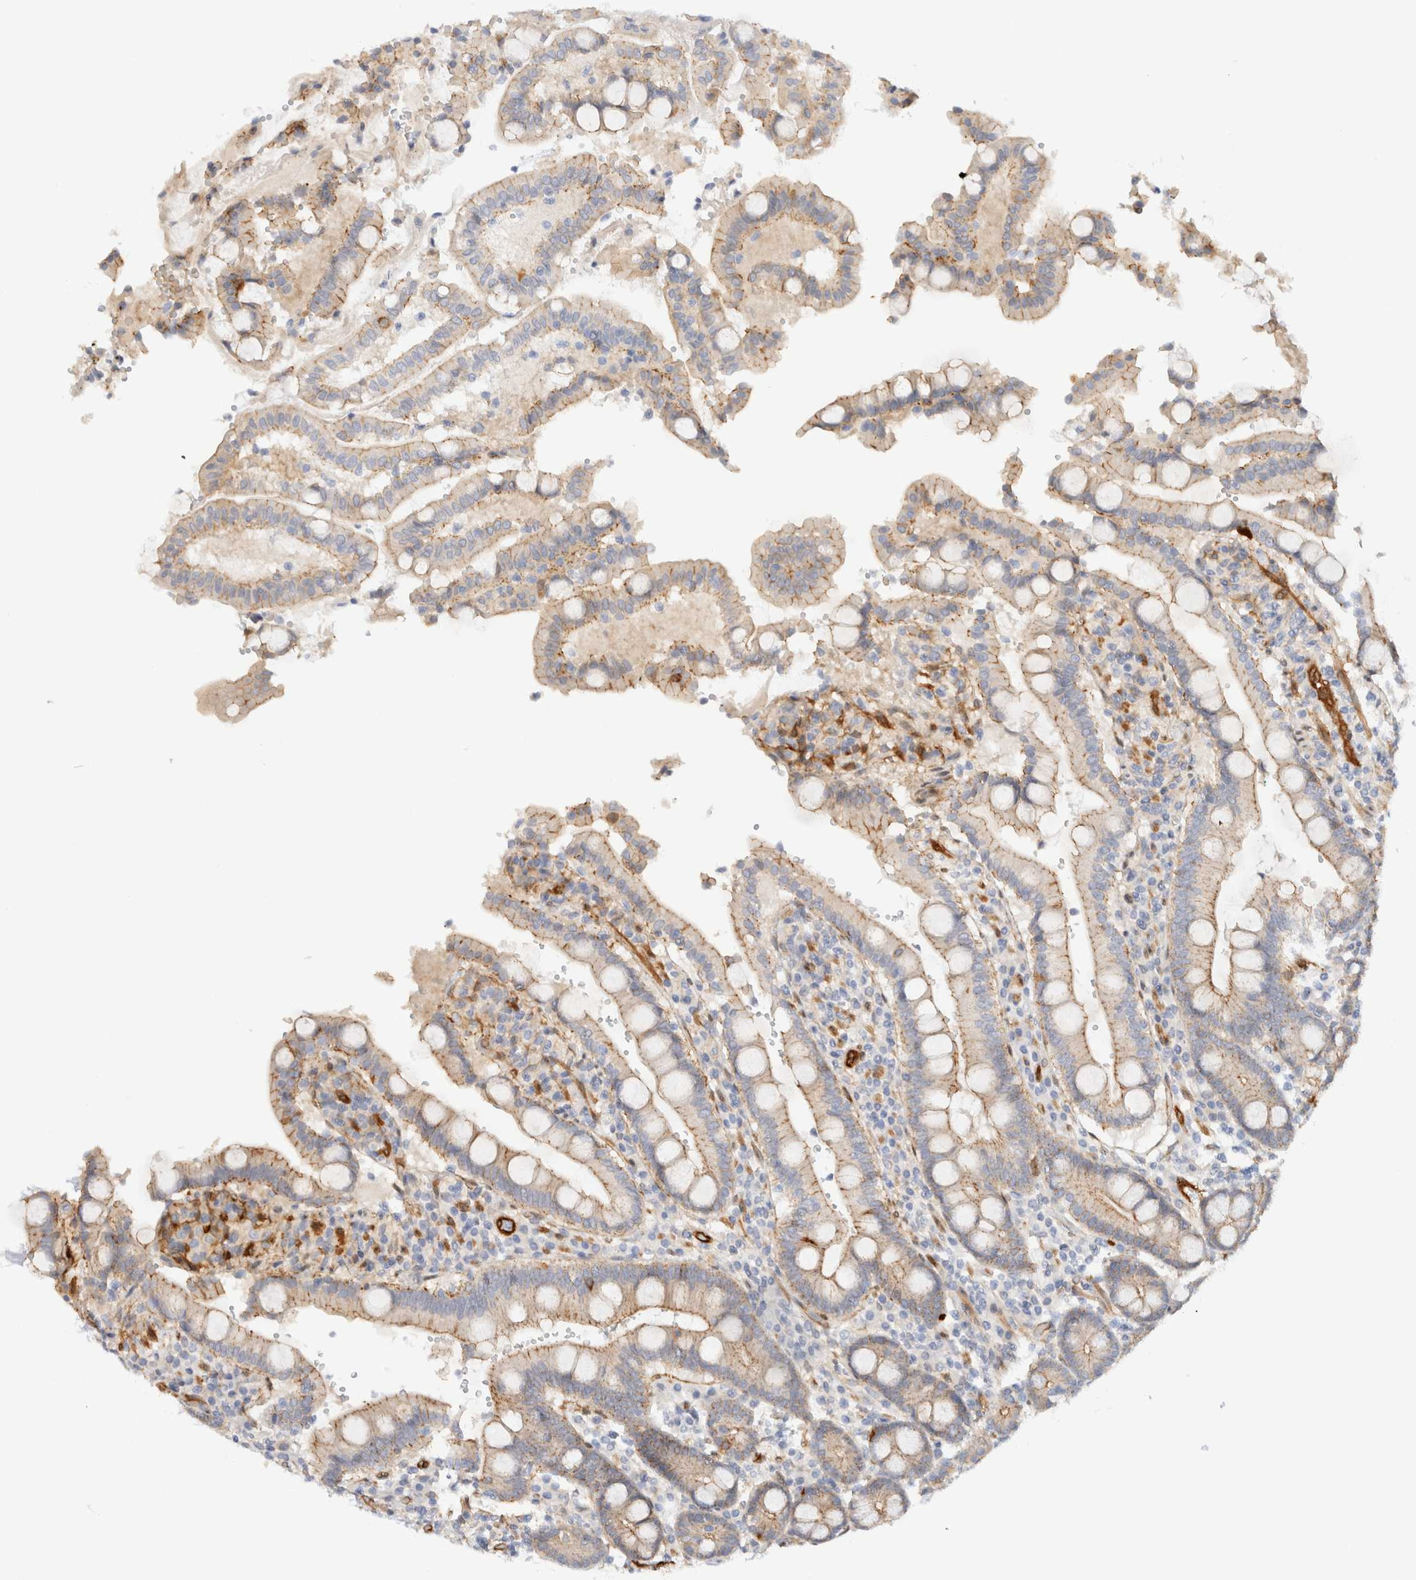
{"staining": {"intensity": "weak", "quantity": ">75%", "location": "cytoplasmic/membranous"}, "tissue": "duodenum", "cell_type": "Glandular cells", "image_type": "normal", "snomed": [{"axis": "morphology", "description": "Normal tissue, NOS"}, {"axis": "topography", "description": "Small intestine, NOS"}], "caption": "Unremarkable duodenum shows weak cytoplasmic/membranous staining in approximately >75% of glandular cells, visualized by immunohistochemistry.", "gene": "LMCD1", "patient": {"sex": "female", "age": 71}}